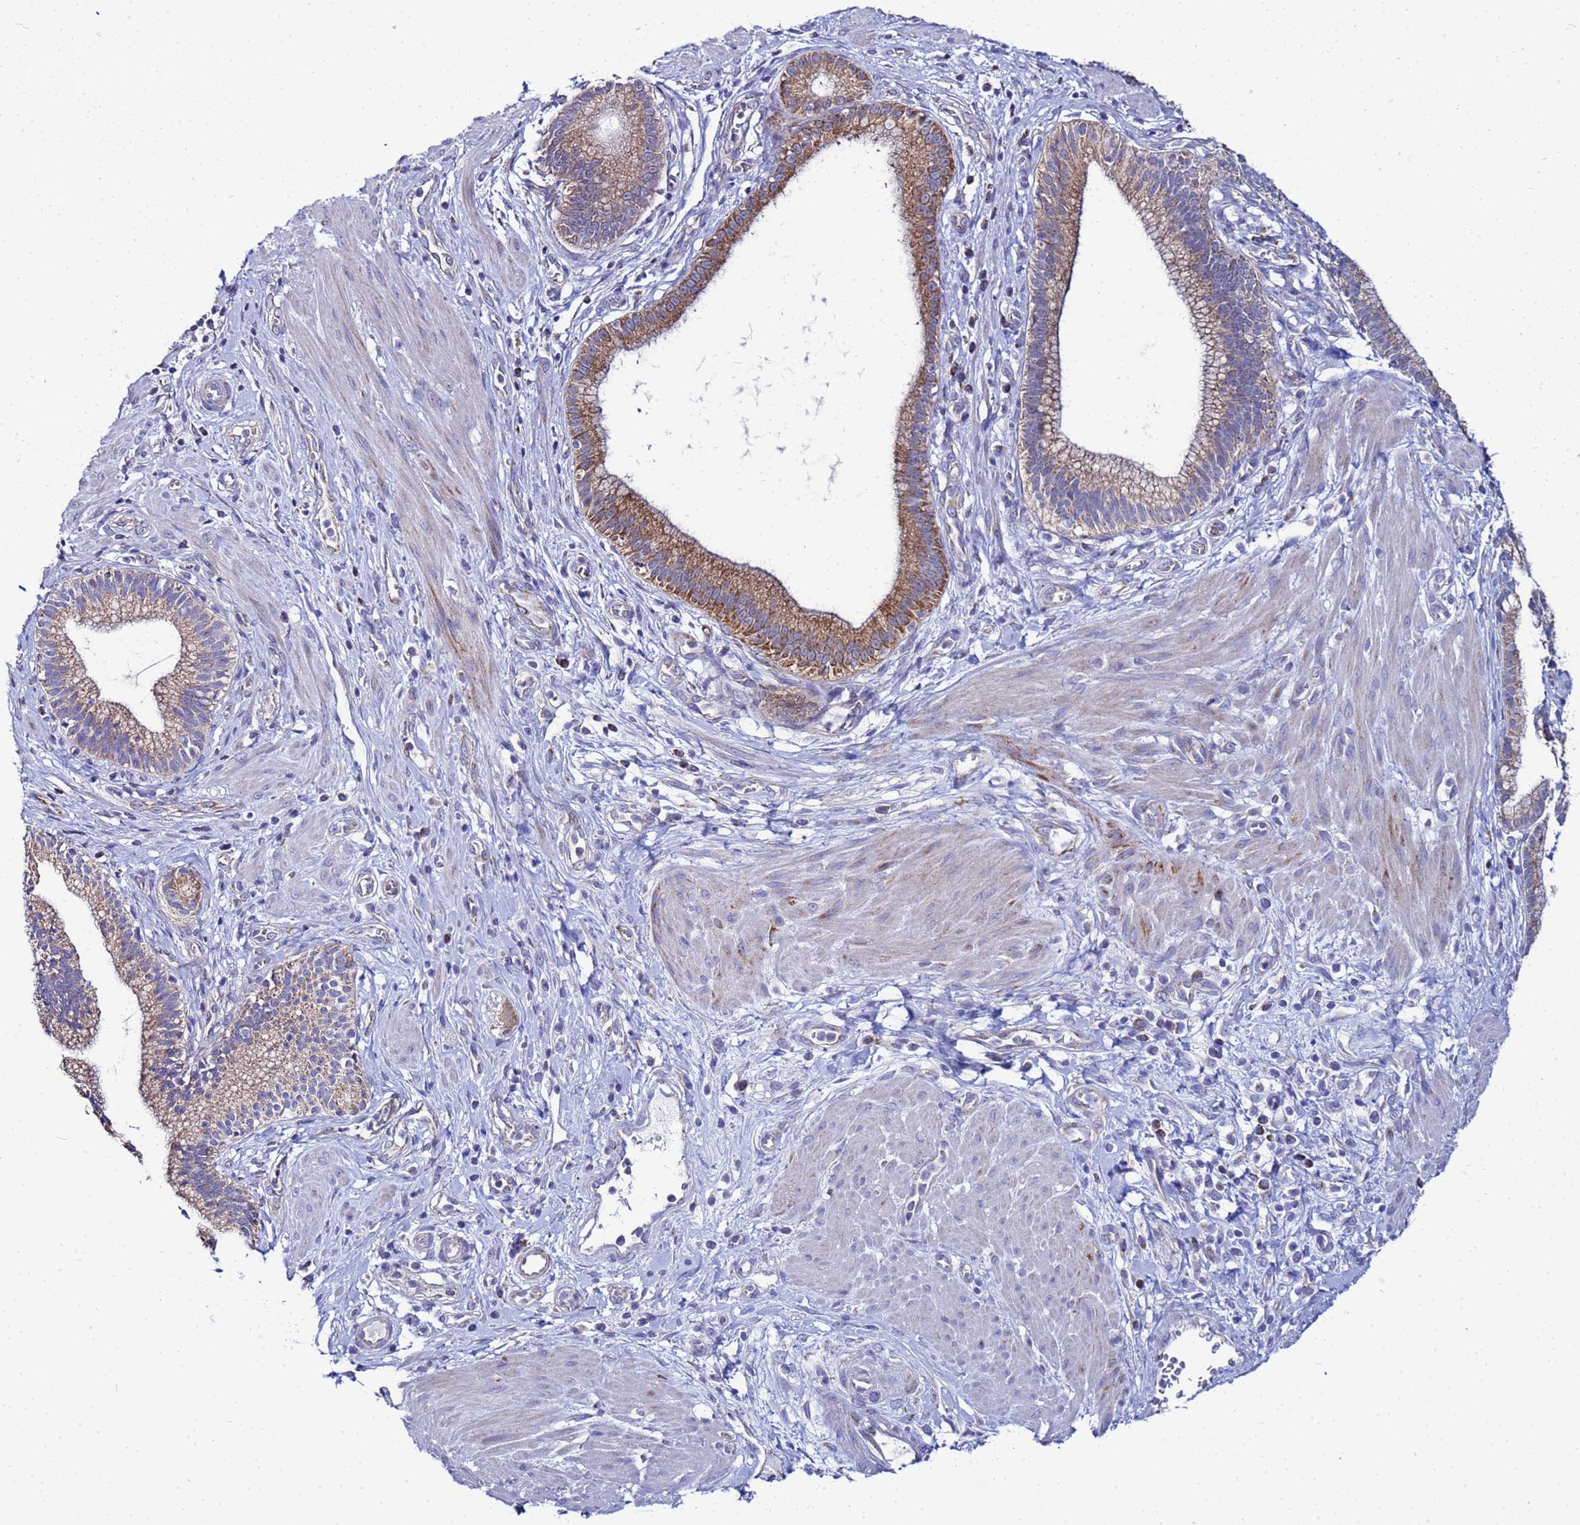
{"staining": {"intensity": "moderate", "quantity": ">75%", "location": "cytoplasmic/membranous"}, "tissue": "pancreatic cancer", "cell_type": "Tumor cells", "image_type": "cancer", "snomed": [{"axis": "morphology", "description": "Adenocarcinoma, NOS"}, {"axis": "topography", "description": "Pancreas"}], "caption": "High-power microscopy captured an IHC image of pancreatic adenocarcinoma, revealing moderate cytoplasmic/membranous expression in approximately >75% of tumor cells.", "gene": "FAHD2A", "patient": {"sex": "male", "age": 72}}